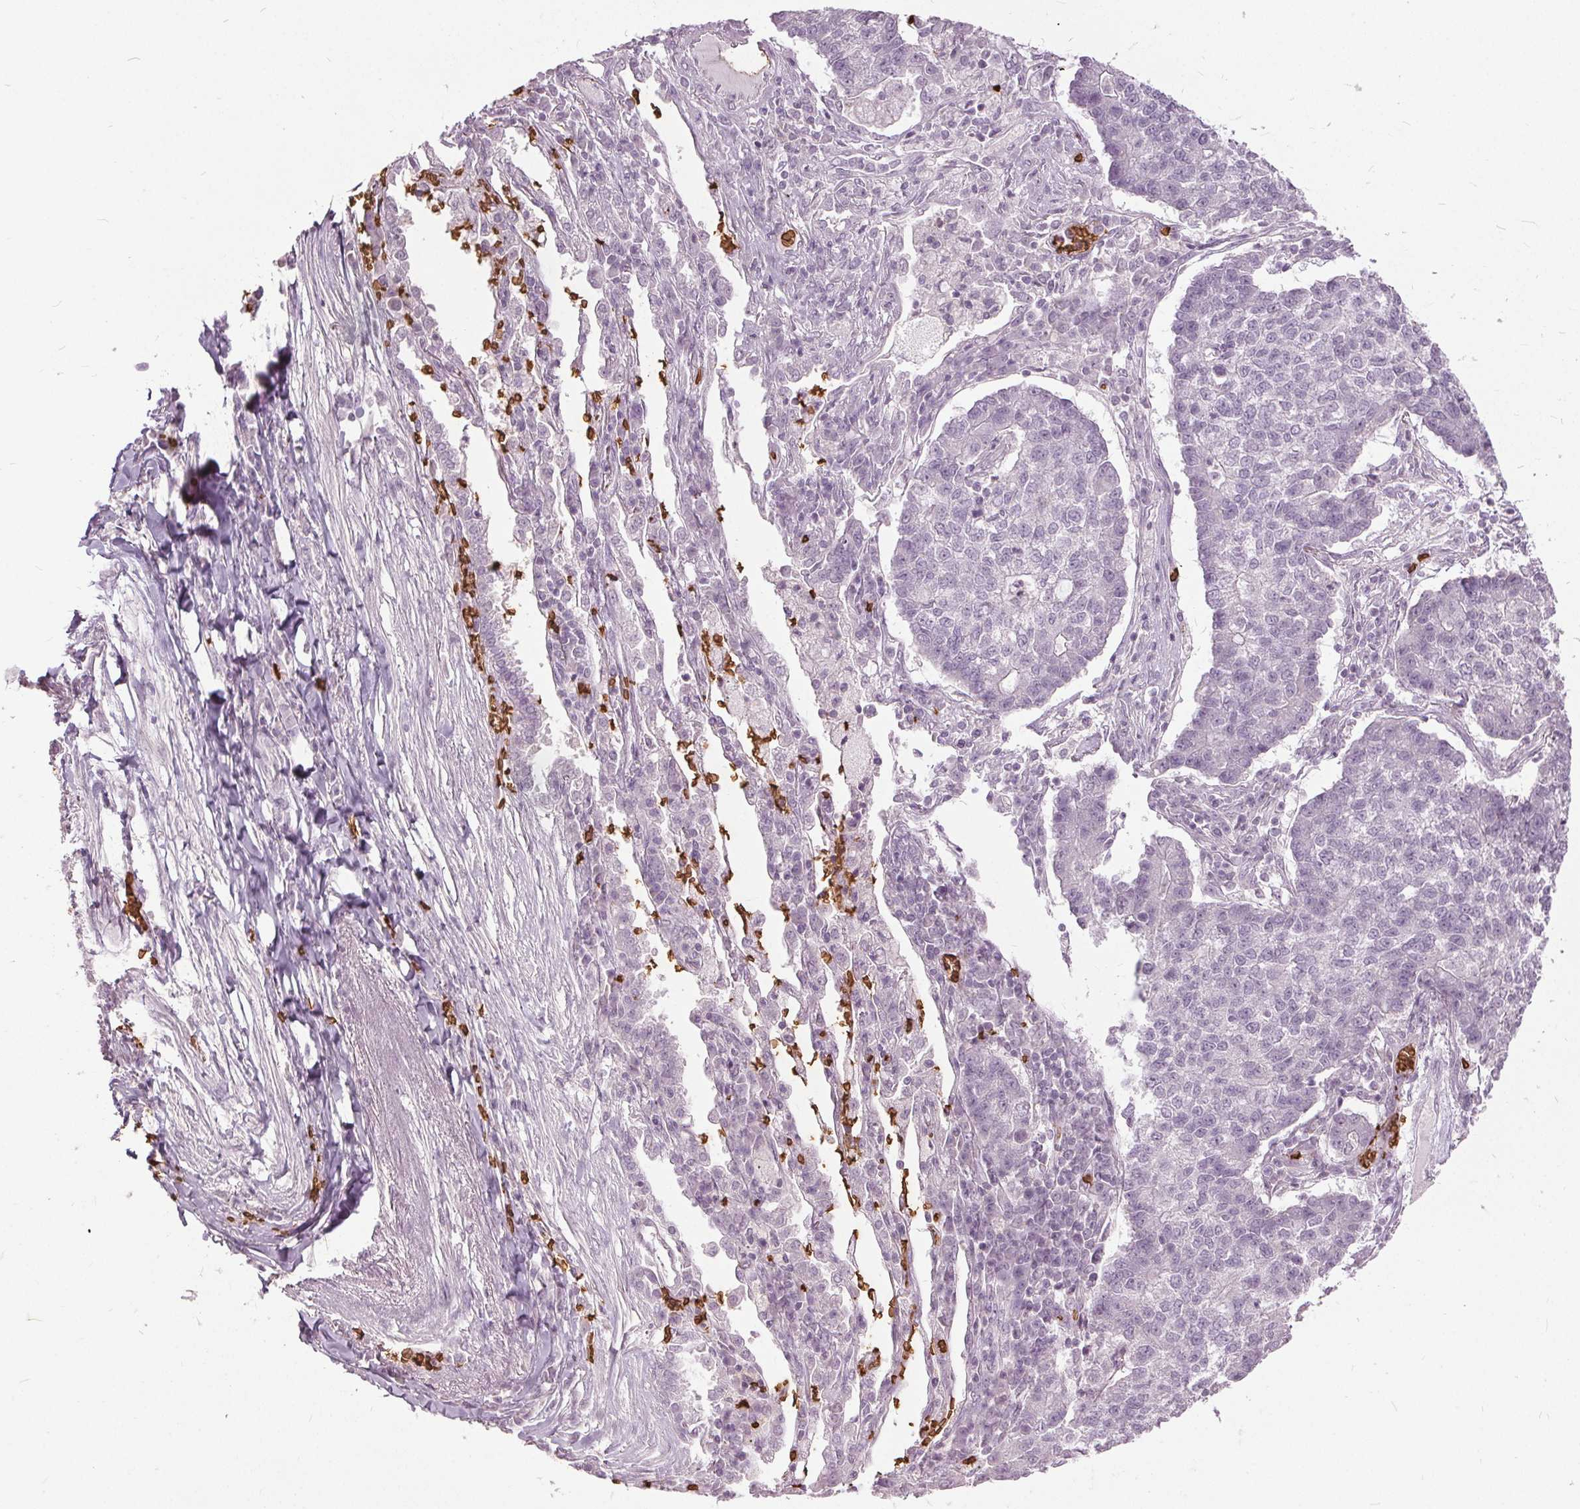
{"staining": {"intensity": "negative", "quantity": "none", "location": "none"}, "tissue": "lung cancer", "cell_type": "Tumor cells", "image_type": "cancer", "snomed": [{"axis": "morphology", "description": "Adenocarcinoma, NOS"}, {"axis": "topography", "description": "Lung"}], "caption": "DAB immunohistochemical staining of human lung adenocarcinoma shows no significant staining in tumor cells. (DAB (3,3'-diaminobenzidine) IHC visualized using brightfield microscopy, high magnification).", "gene": "SLC4A1", "patient": {"sex": "male", "age": 57}}